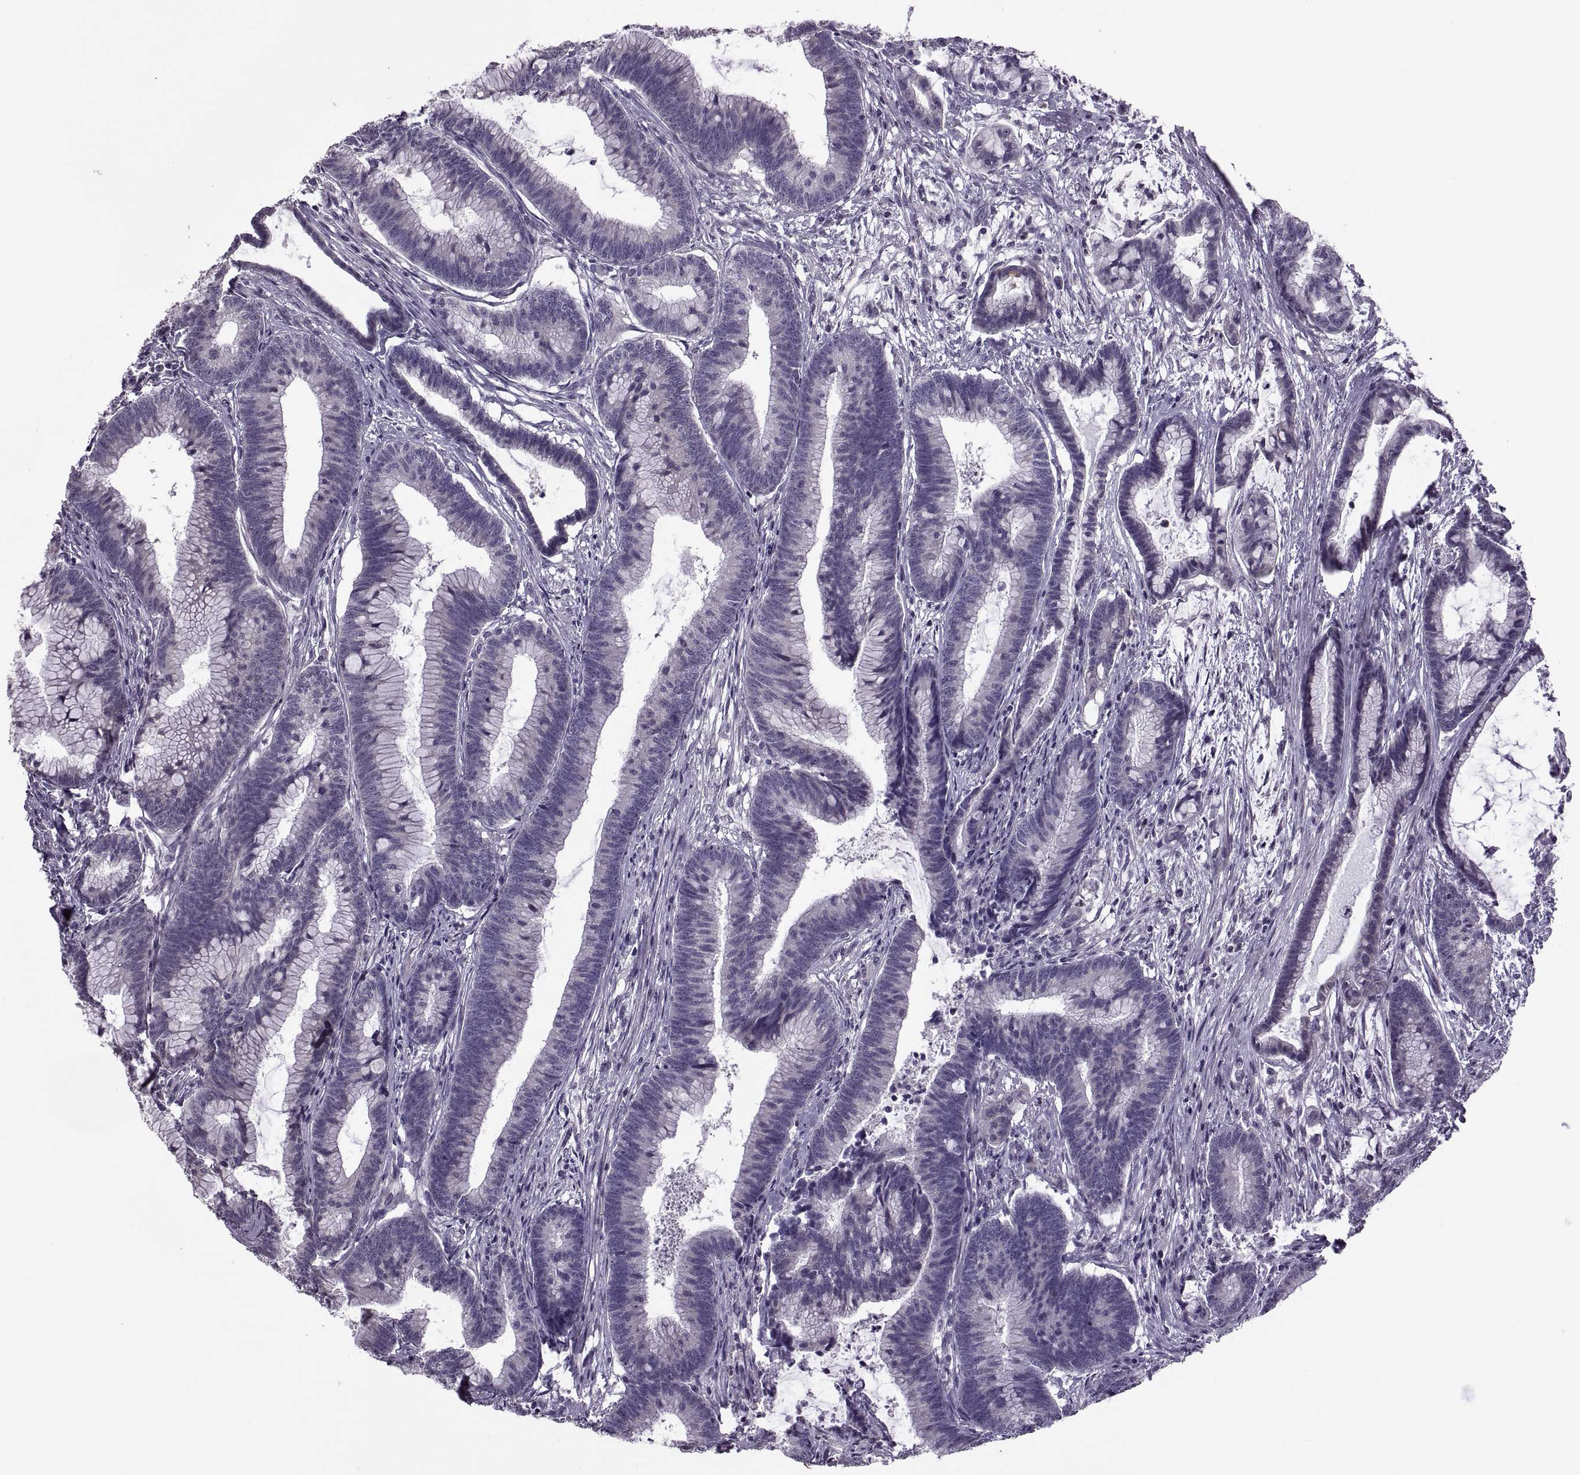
{"staining": {"intensity": "negative", "quantity": "none", "location": "none"}, "tissue": "colorectal cancer", "cell_type": "Tumor cells", "image_type": "cancer", "snomed": [{"axis": "morphology", "description": "Adenocarcinoma, NOS"}, {"axis": "topography", "description": "Colon"}], "caption": "The histopathology image demonstrates no staining of tumor cells in adenocarcinoma (colorectal). Brightfield microscopy of IHC stained with DAB (brown) and hematoxylin (blue), captured at high magnification.", "gene": "ODF3", "patient": {"sex": "female", "age": 78}}